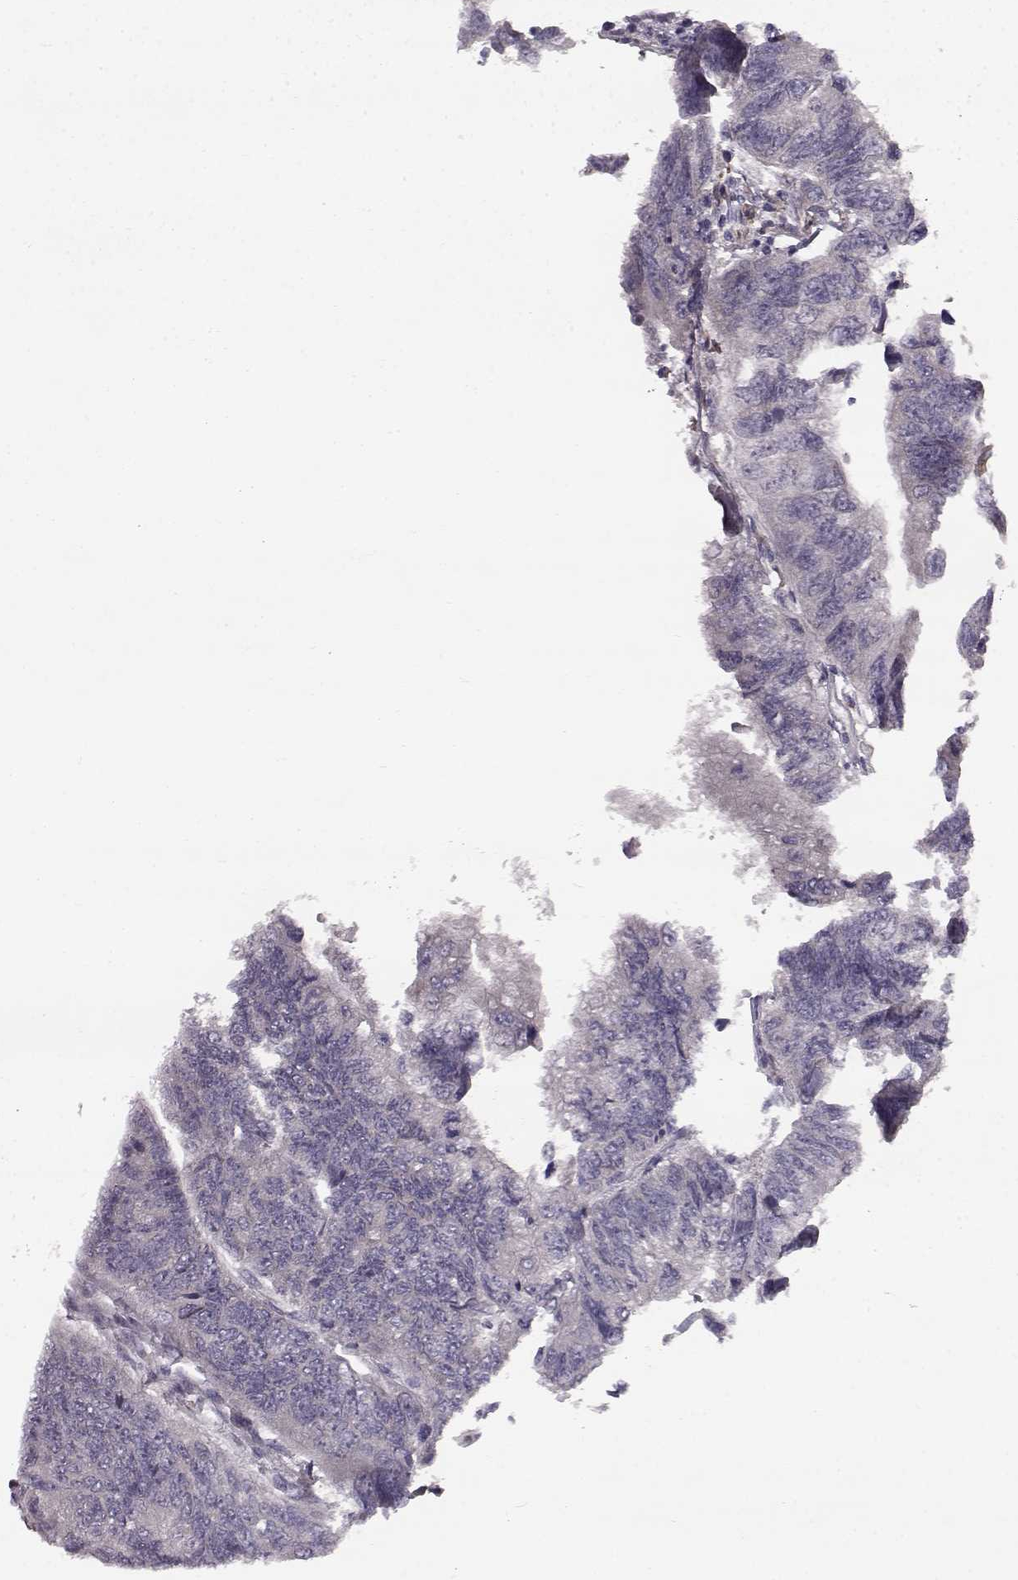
{"staining": {"intensity": "negative", "quantity": "none", "location": "none"}, "tissue": "colorectal cancer", "cell_type": "Tumor cells", "image_type": "cancer", "snomed": [{"axis": "morphology", "description": "Adenocarcinoma, NOS"}, {"axis": "topography", "description": "Colon"}], "caption": "Tumor cells show no significant staining in colorectal cancer.", "gene": "SPAG17", "patient": {"sex": "female", "age": 65}}